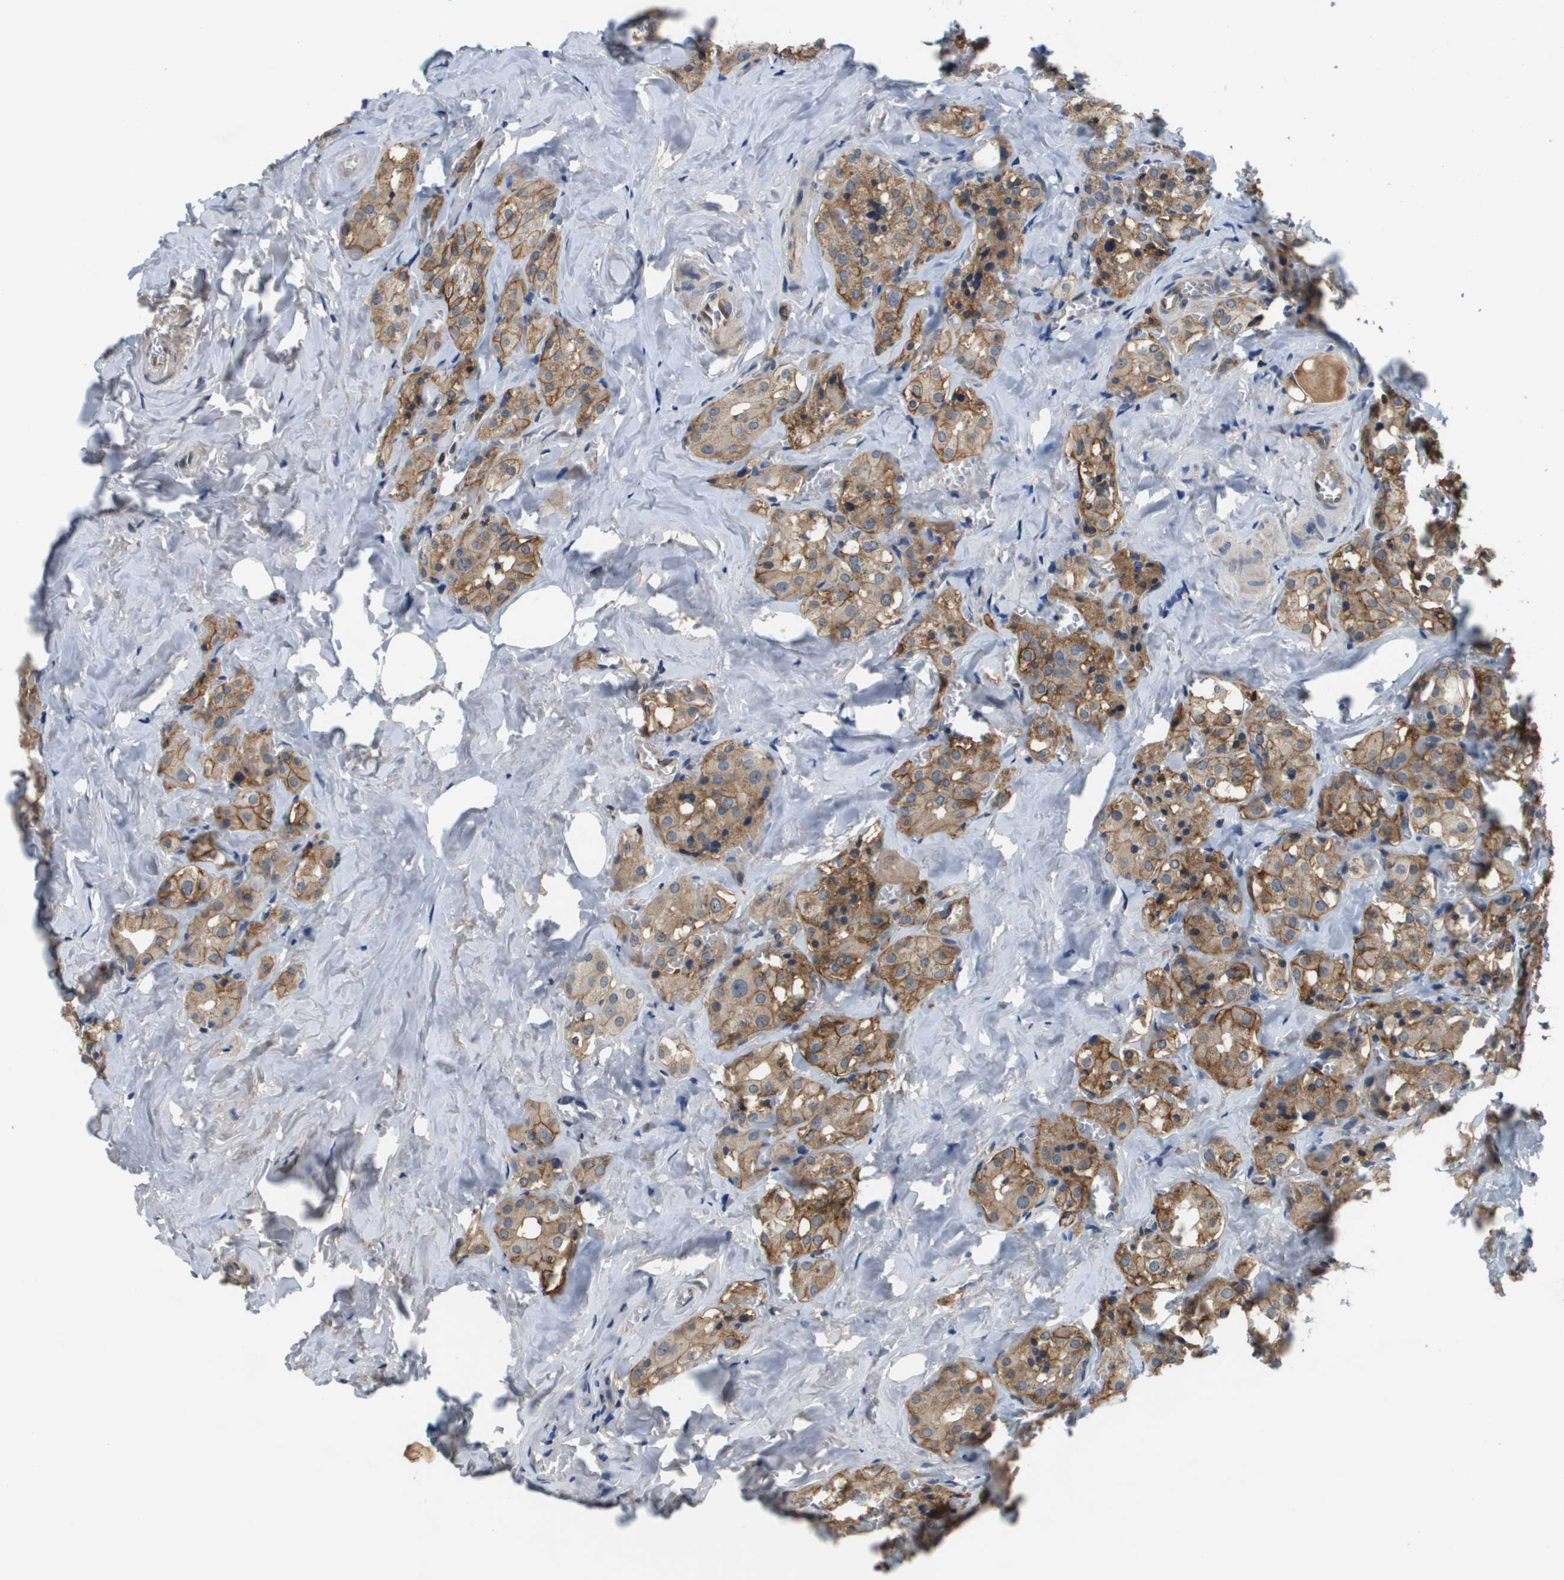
{"staining": {"intensity": "moderate", "quantity": "25%-75%", "location": "cytoplasmic/membranous"}, "tissue": "parathyroid gland", "cell_type": "Glandular cells", "image_type": "normal", "snomed": [{"axis": "morphology", "description": "Normal tissue, NOS"}, {"axis": "morphology", "description": "Atrophy, NOS"}, {"axis": "topography", "description": "Parathyroid gland"}], "caption": "The image displays staining of normal parathyroid gland, revealing moderate cytoplasmic/membranous protein positivity (brown color) within glandular cells. The protein is stained brown, and the nuclei are stained in blue (DAB IHC with brightfield microscopy, high magnification).", "gene": "SLC16A3", "patient": {"sex": "female", "age": 54}}